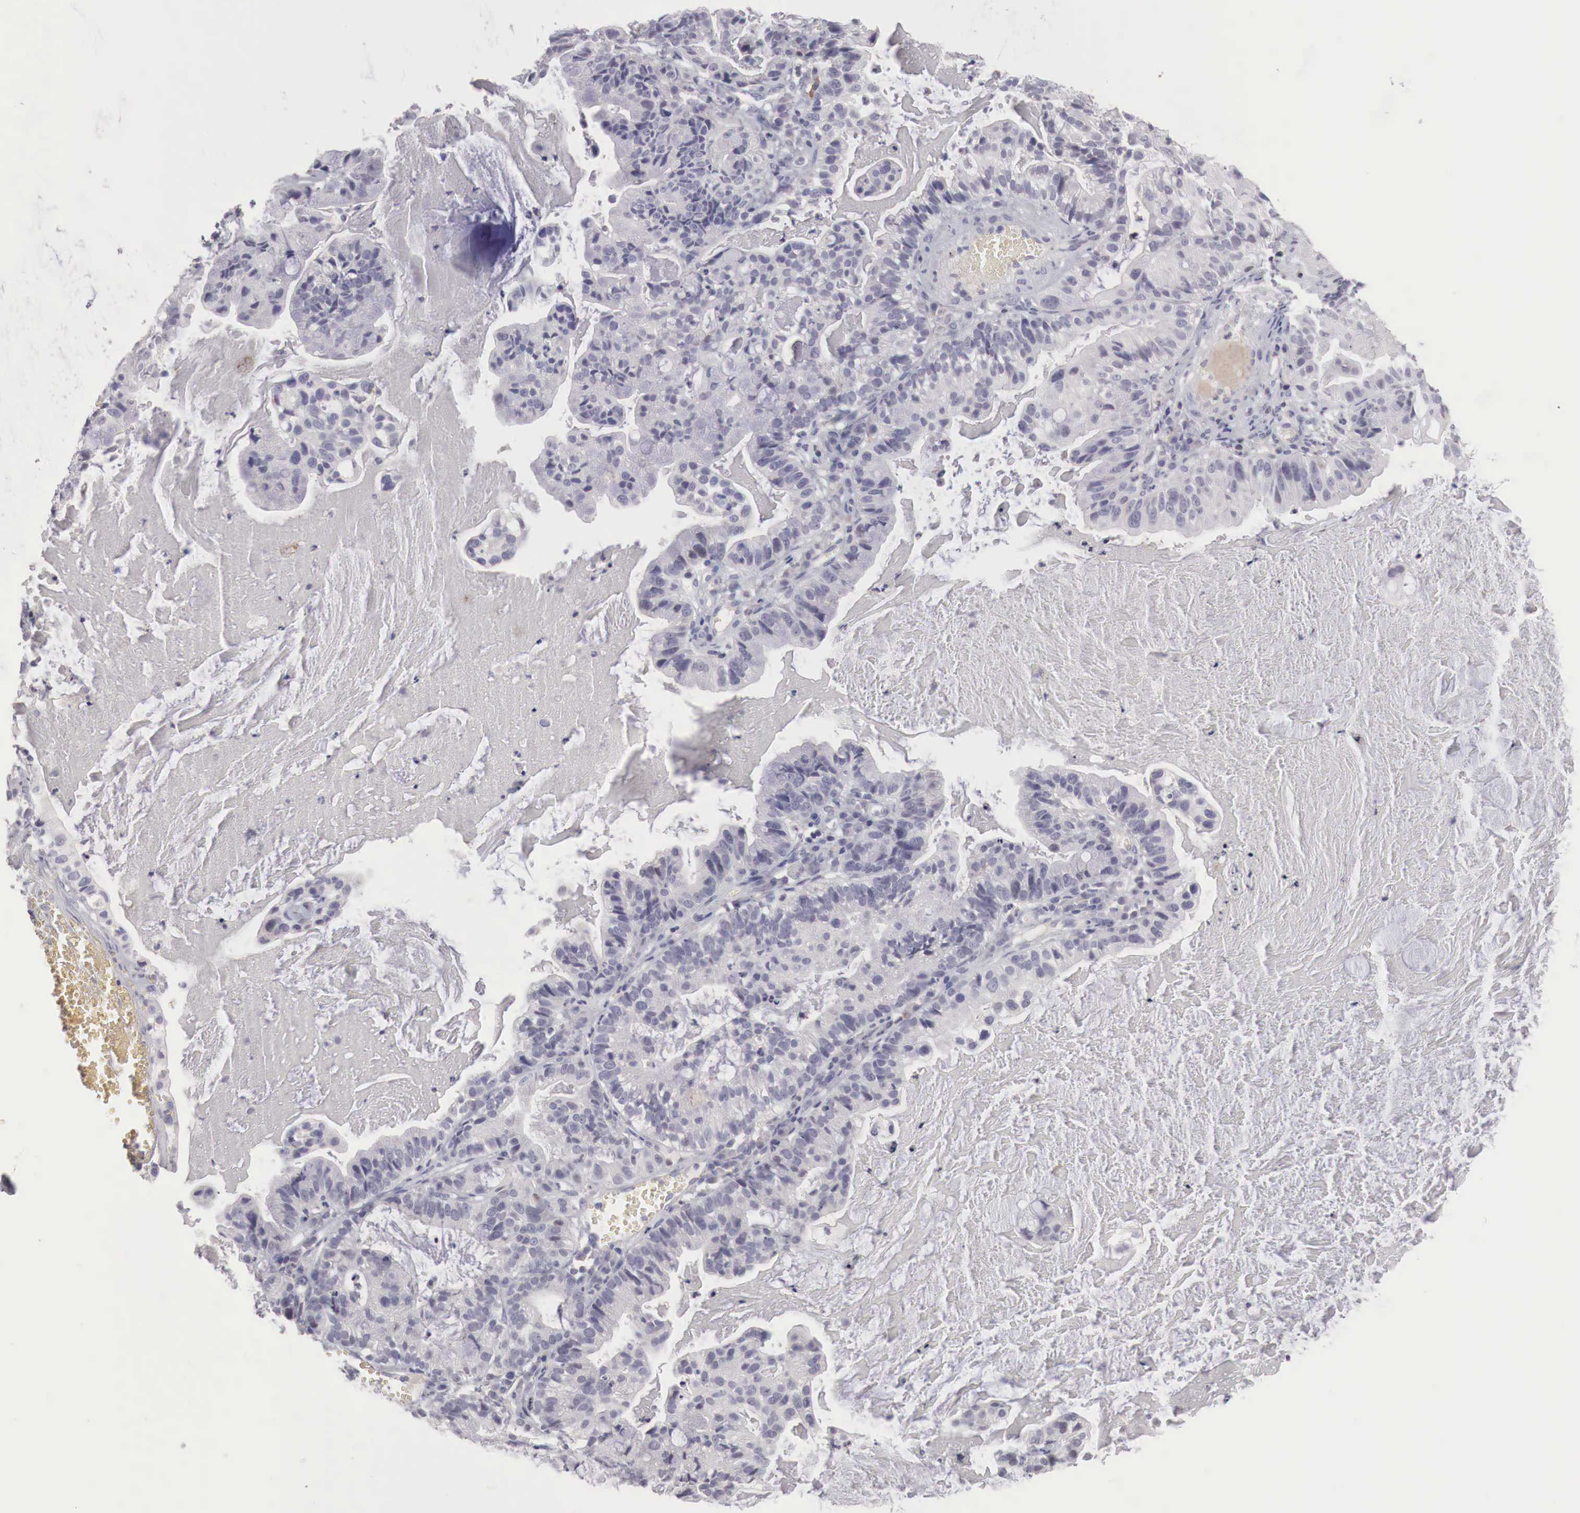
{"staining": {"intensity": "negative", "quantity": "none", "location": "none"}, "tissue": "cervical cancer", "cell_type": "Tumor cells", "image_type": "cancer", "snomed": [{"axis": "morphology", "description": "Adenocarcinoma, NOS"}, {"axis": "topography", "description": "Cervix"}], "caption": "High magnification brightfield microscopy of cervical cancer (adenocarcinoma) stained with DAB (brown) and counterstained with hematoxylin (blue): tumor cells show no significant positivity.", "gene": "GATA1", "patient": {"sex": "female", "age": 41}}